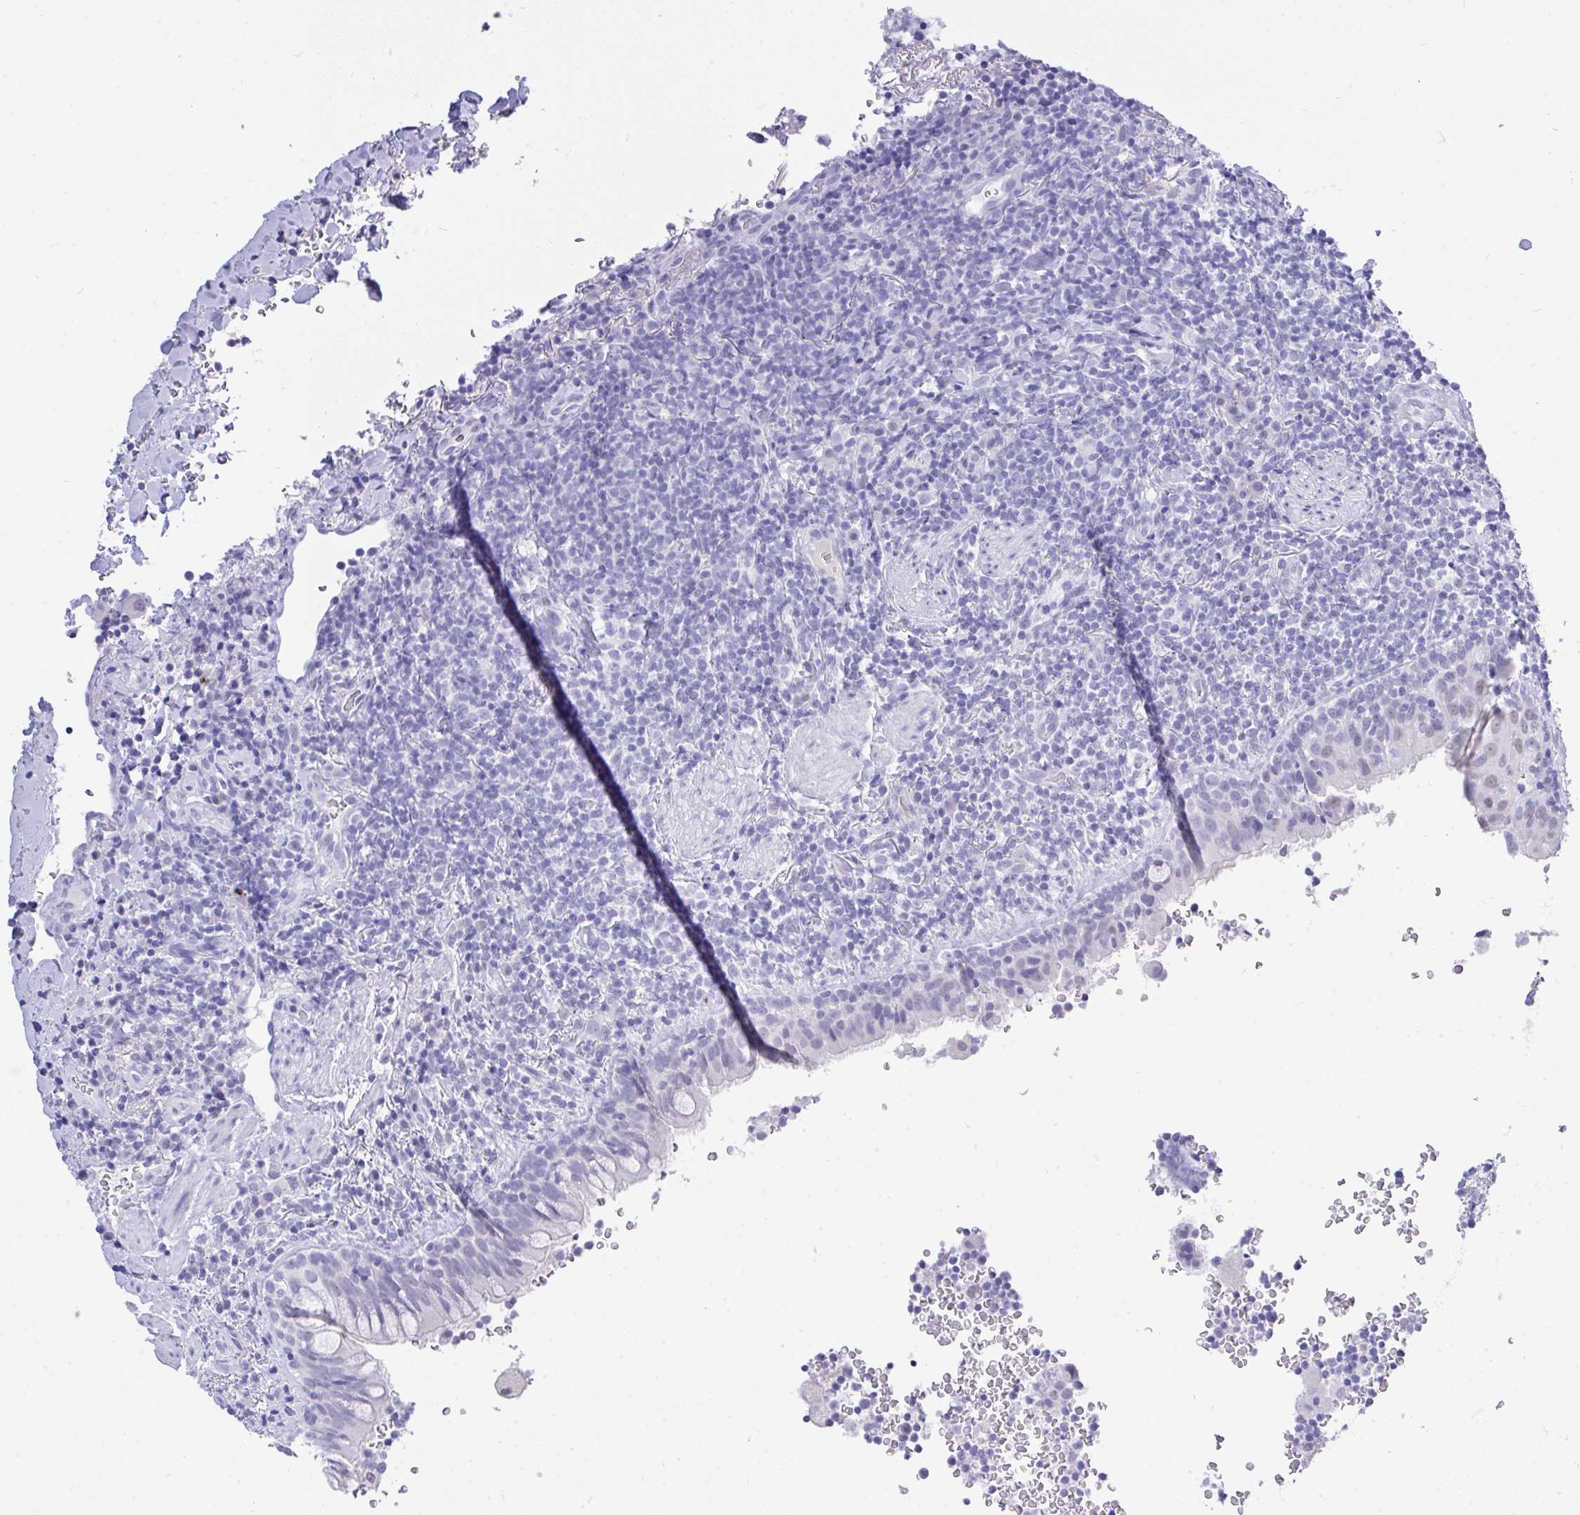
{"staining": {"intensity": "negative", "quantity": "none", "location": "none"}, "tissue": "lymphoma", "cell_type": "Tumor cells", "image_type": "cancer", "snomed": [{"axis": "morphology", "description": "Malignant lymphoma, non-Hodgkin's type, Low grade"}, {"axis": "topography", "description": "Lung"}], "caption": "IHC of lymphoma exhibits no positivity in tumor cells.", "gene": "MS4A12", "patient": {"sex": "female", "age": 71}}